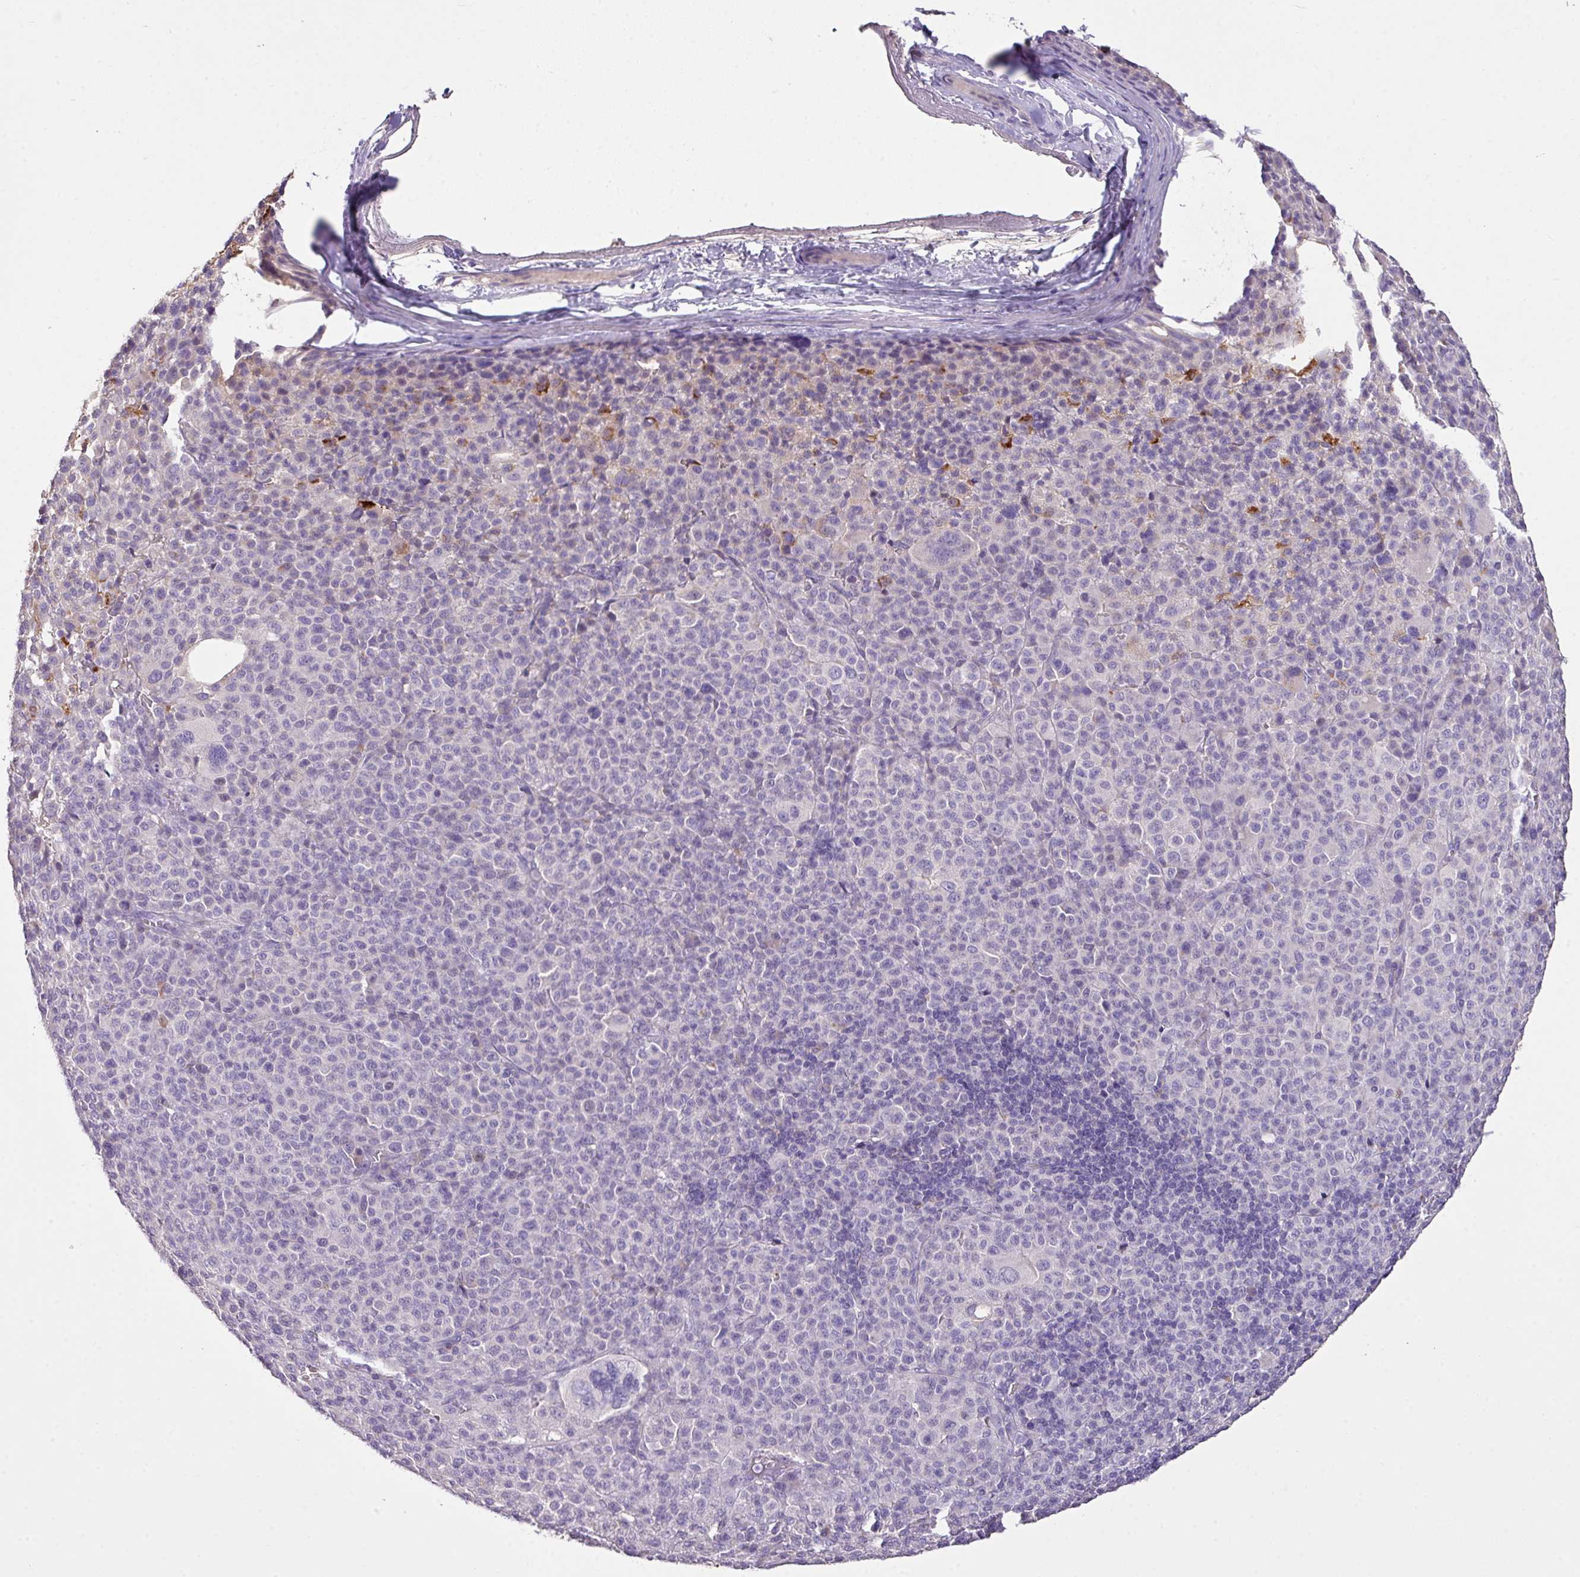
{"staining": {"intensity": "negative", "quantity": "none", "location": "none"}, "tissue": "melanoma", "cell_type": "Tumor cells", "image_type": "cancer", "snomed": [{"axis": "morphology", "description": "Malignant melanoma, Metastatic site"}, {"axis": "topography", "description": "Skin"}], "caption": "An IHC histopathology image of malignant melanoma (metastatic site) is shown. There is no staining in tumor cells of malignant melanoma (metastatic site). (DAB IHC, high magnification).", "gene": "OR6C6", "patient": {"sex": "female", "age": 74}}